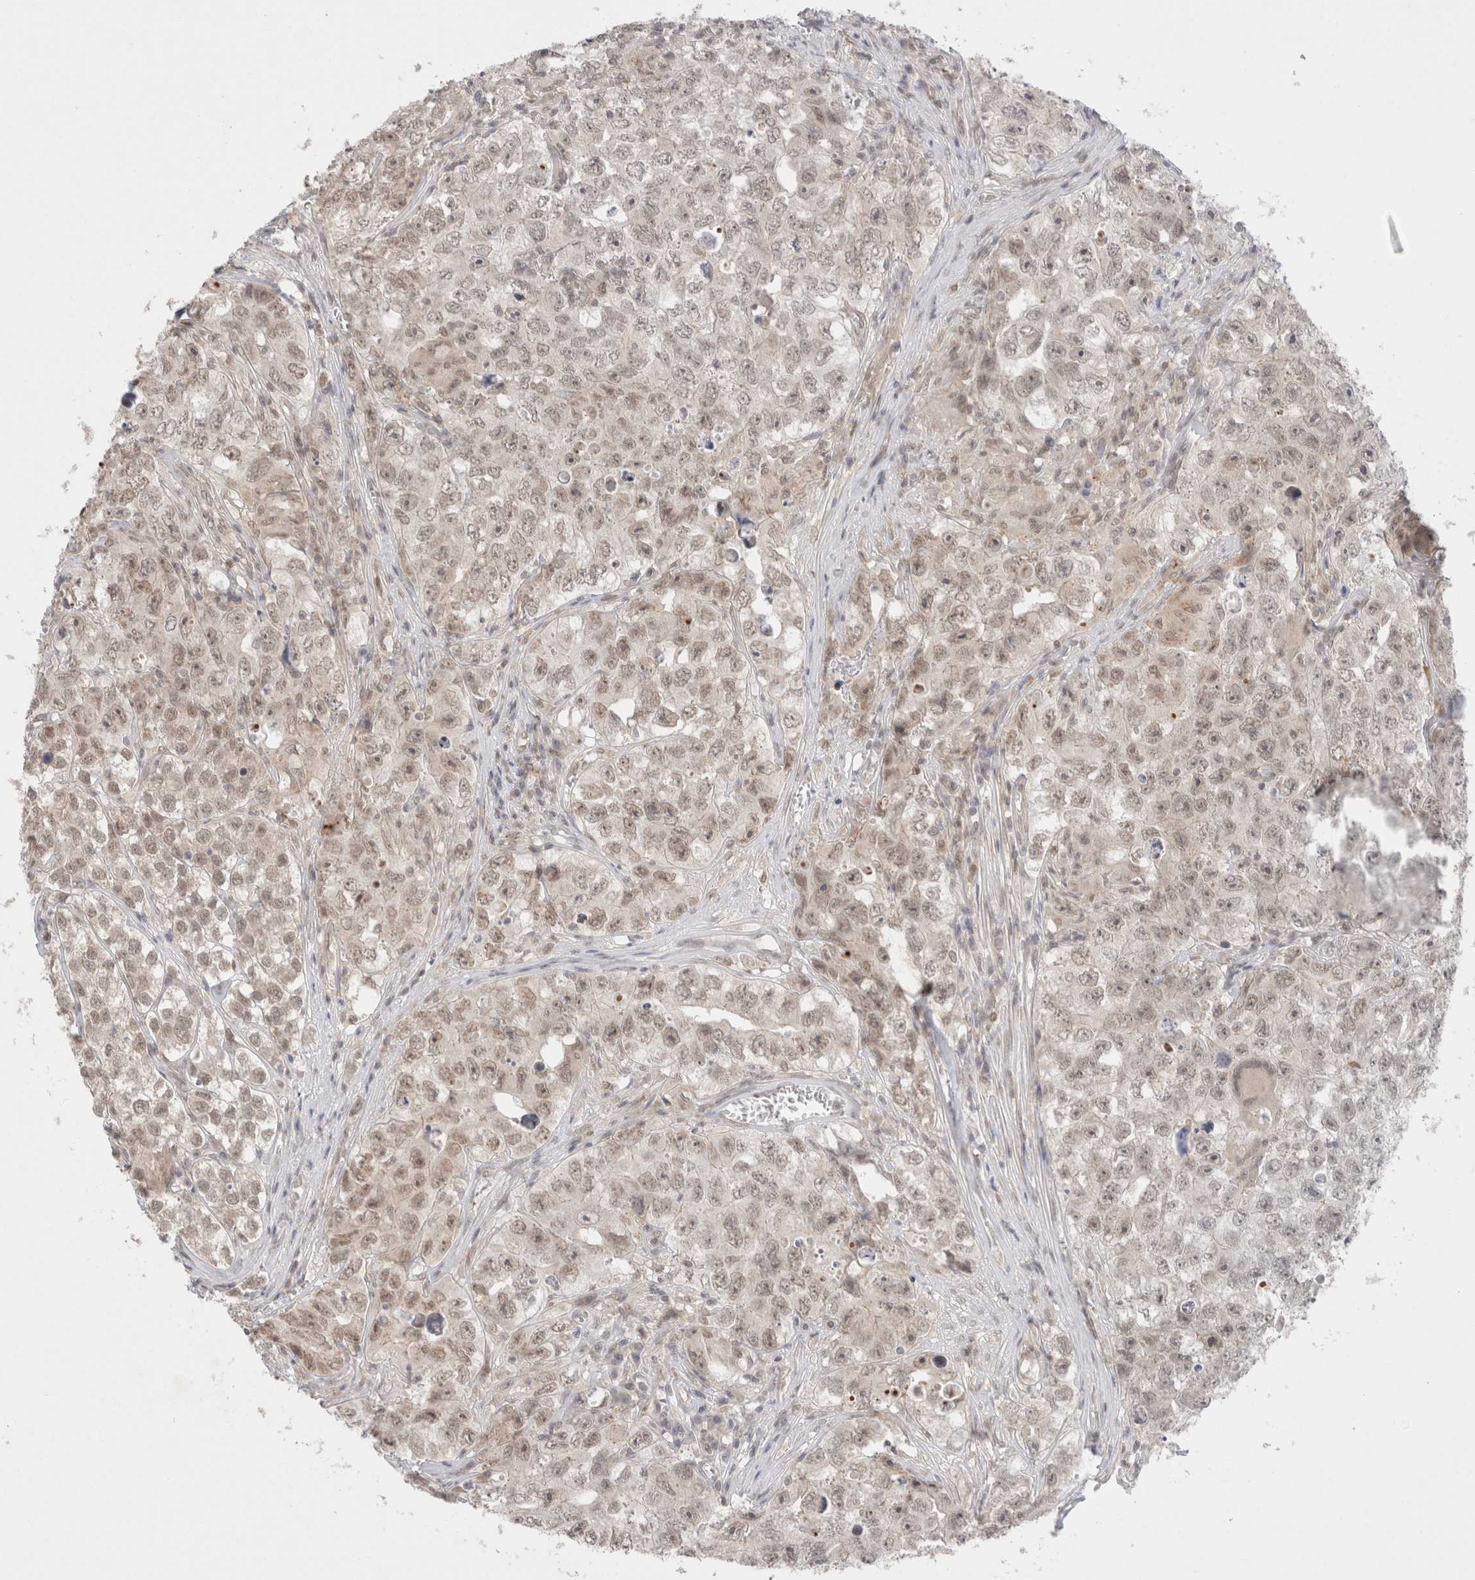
{"staining": {"intensity": "weak", "quantity": "25%-75%", "location": "nuclear"}, "tissue": "testis cancer", "cell_type": "Tumor cells", "image_type": "cancer", "snomed": [{"axis": "morphology", "description": "Seminoma, NOS"}, {"axis": "morphology", "description": "Carcinoma, Embryonal, NOS"}, {"axis": "topography", "description": "Testis"}], "caption": "Approximately 25%-75% of tumor cells in testis cancer (embryonal carcinoma) display weak nuclear protein staining as visualized by brown immunohistochemical staining.", "gene": "FBXO42", "patient": {"sex": "male", "age": 43}}